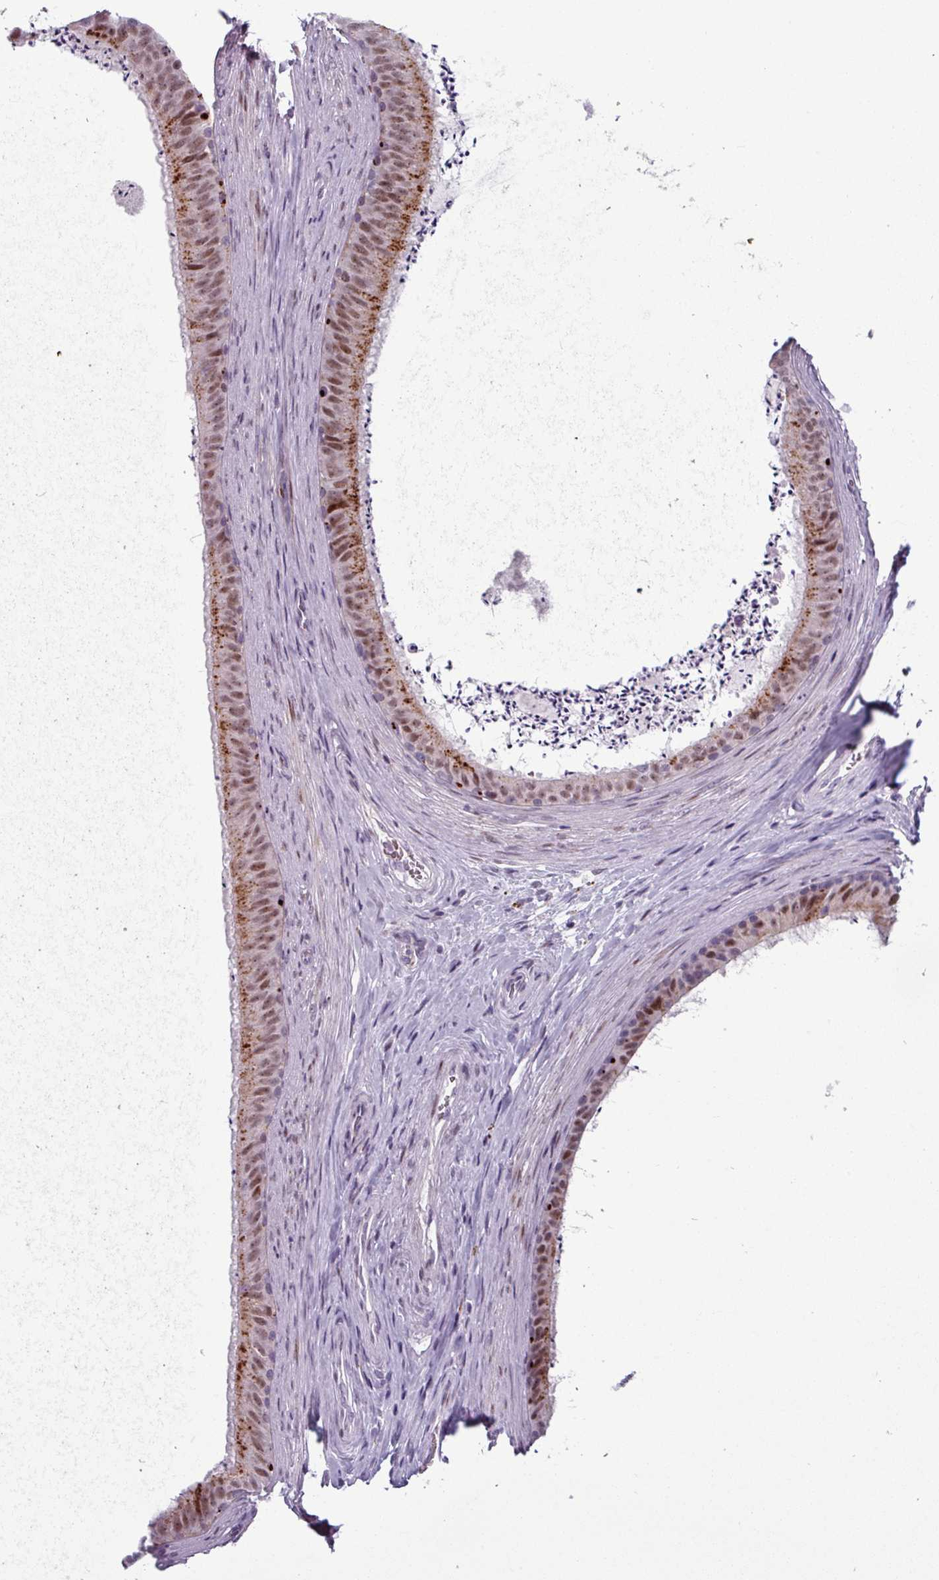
{"staining": {"intensity": "strong", "quantity": "25%-75%", "location": "cytoplasmic/membranous,nuclear"}, "tissue": "epididymis", "cell_type": "Glandular cells", "image_type": "normal", "snomed": [{"axis": "morphology", "description": "Normal tissue, NOS"}, {"axis": "topography", "description": "Testis"}, {"axis": "topography", "description": "Epididymis"}], "caption": "DAB (3,3'-diaminobenzidine) immunohistochemical staining of unremarkable epididymis reveals strong cytoplasmic/membranous,nuclear protein positivity in about 25%-75% of glandular cells.", "gene": "TMEFF1", "patient": {"sex": "male", "age": 41}}